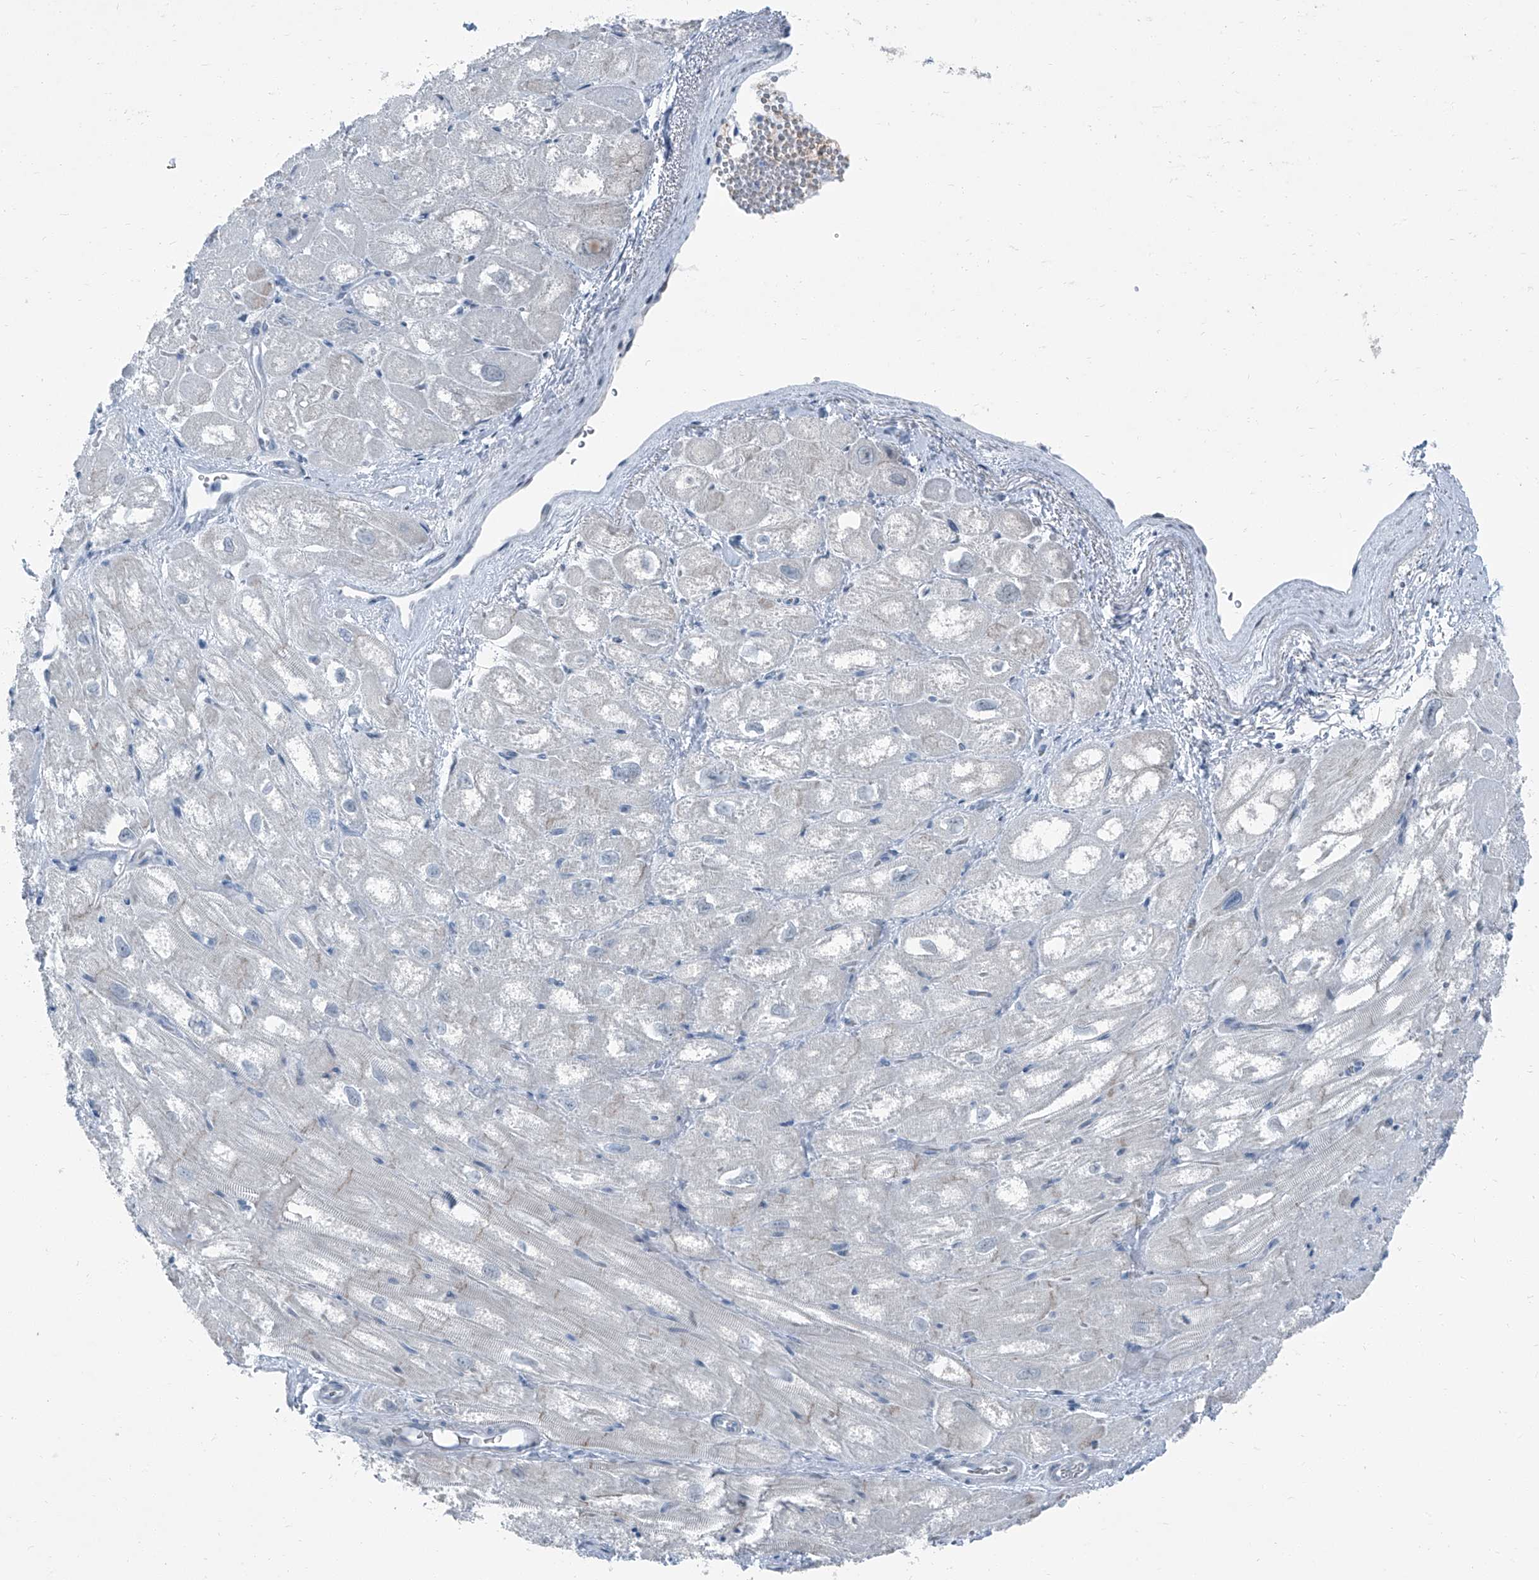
{"staining": {"intensity": "negative", "quantity": "none", "location": "none"}, "tissue": "heart muscle", "cell_type": "Cardiomyocytes", "image_type": "normal", "snomed": [{"axis": "morphology", "description": "Normal tissue, NOS"}, {"axis": "topography", "description": "Heart"}], "caption": "Immunohistochemistry (IHC) histopathology image of benign heart muscle: heart muscle stained with DAB reveals no significant protein staining in cardiomyocytes.", "gene": "RGN", "patient": {"sex": "male", "age": 50}}